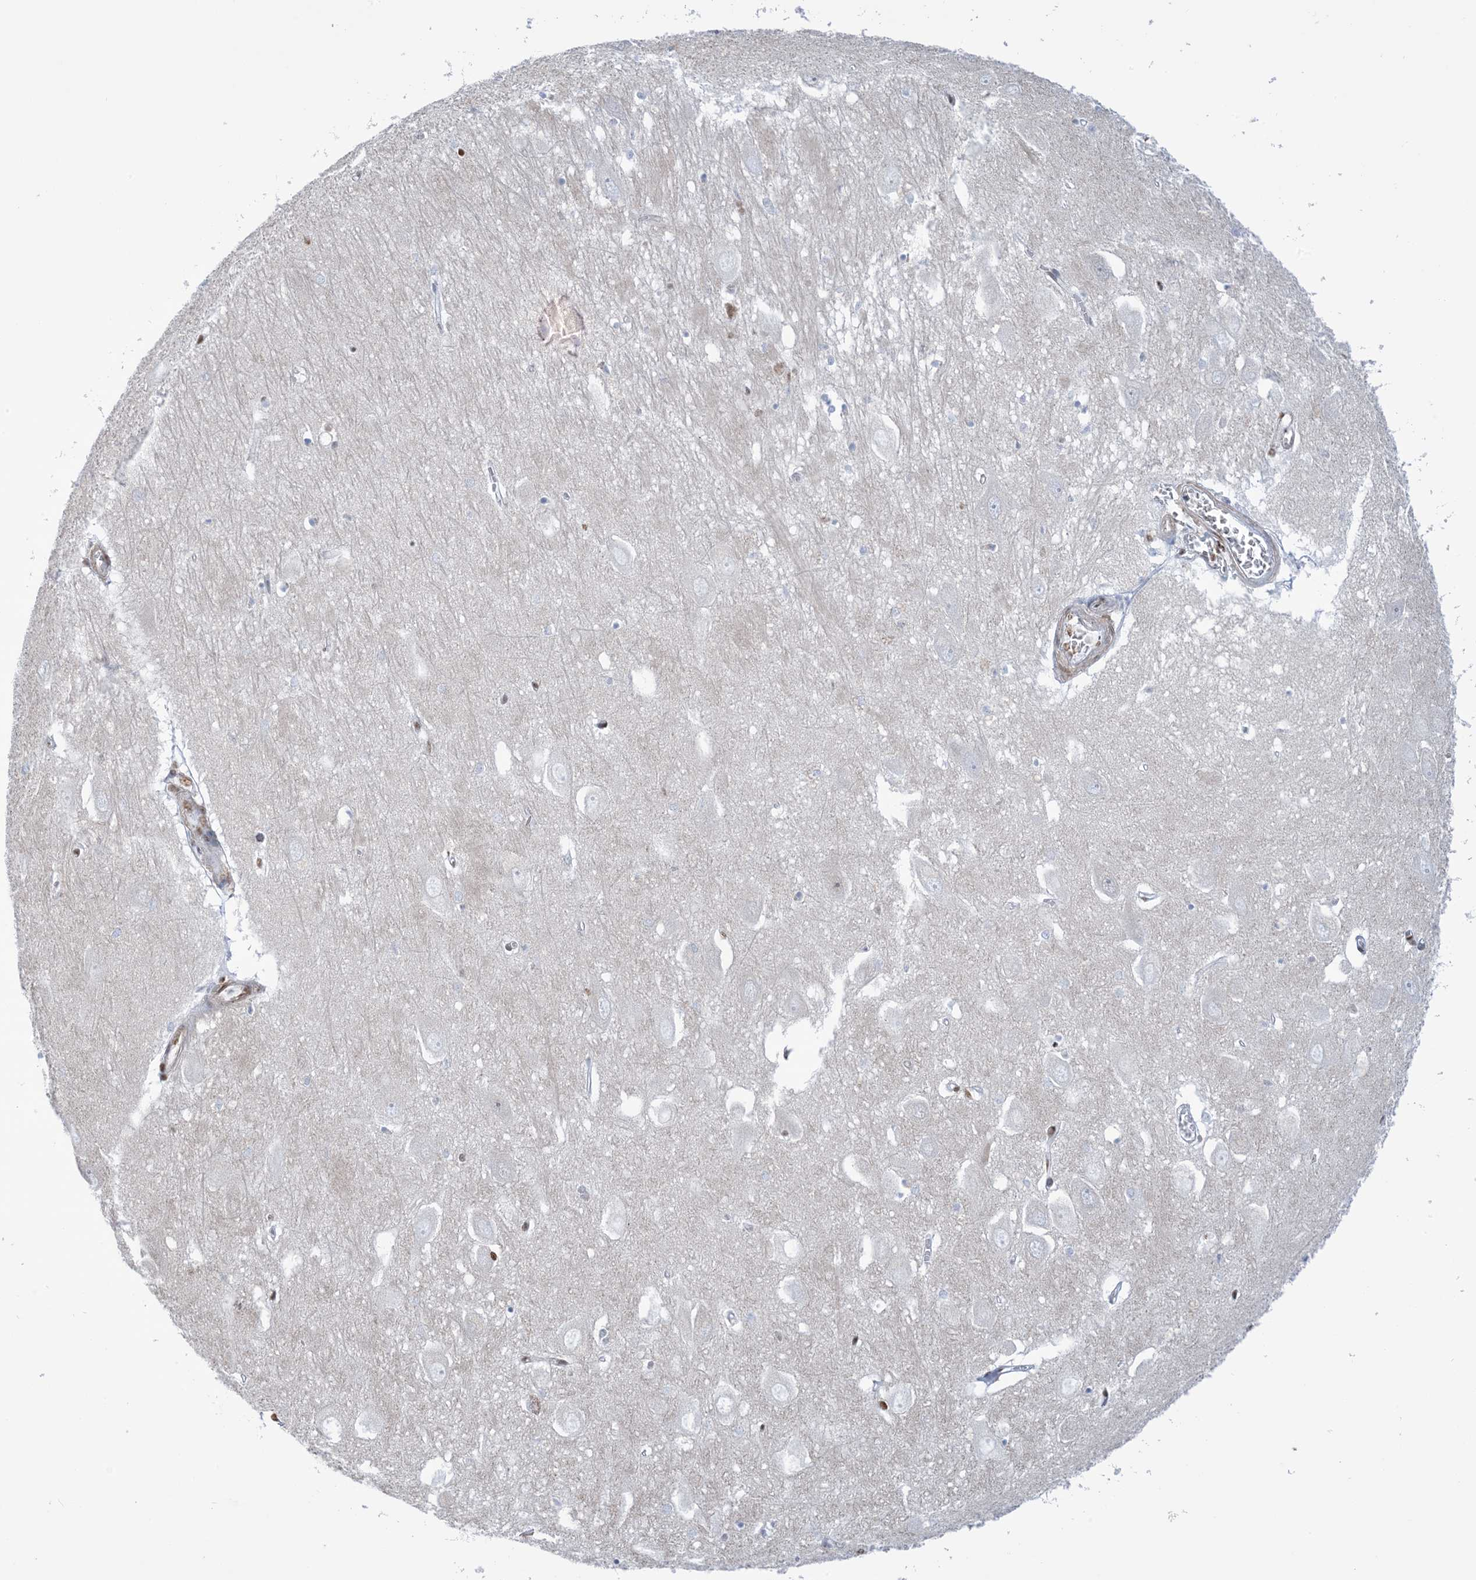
{"staining": {"intensity": "moderate", "quantity": "<25%", "location": "nuclear"}, "tissue": "hippocampus", "cell_type": "Glial cells", "image_type": "normal", "snomed": [{"axis": "morphology", "description": "Normal tissue, NOS"}, {"axis": "topography", "description": "Hippocampus"}], "caption": "Moderate nuclear positivity for a protein is appreciated in about <25% of glial cells of benign hippocampus using immunohistochemistry (IHC).", "gene": "ZNF792", "patient": {"sex": "female", "age": 64}}